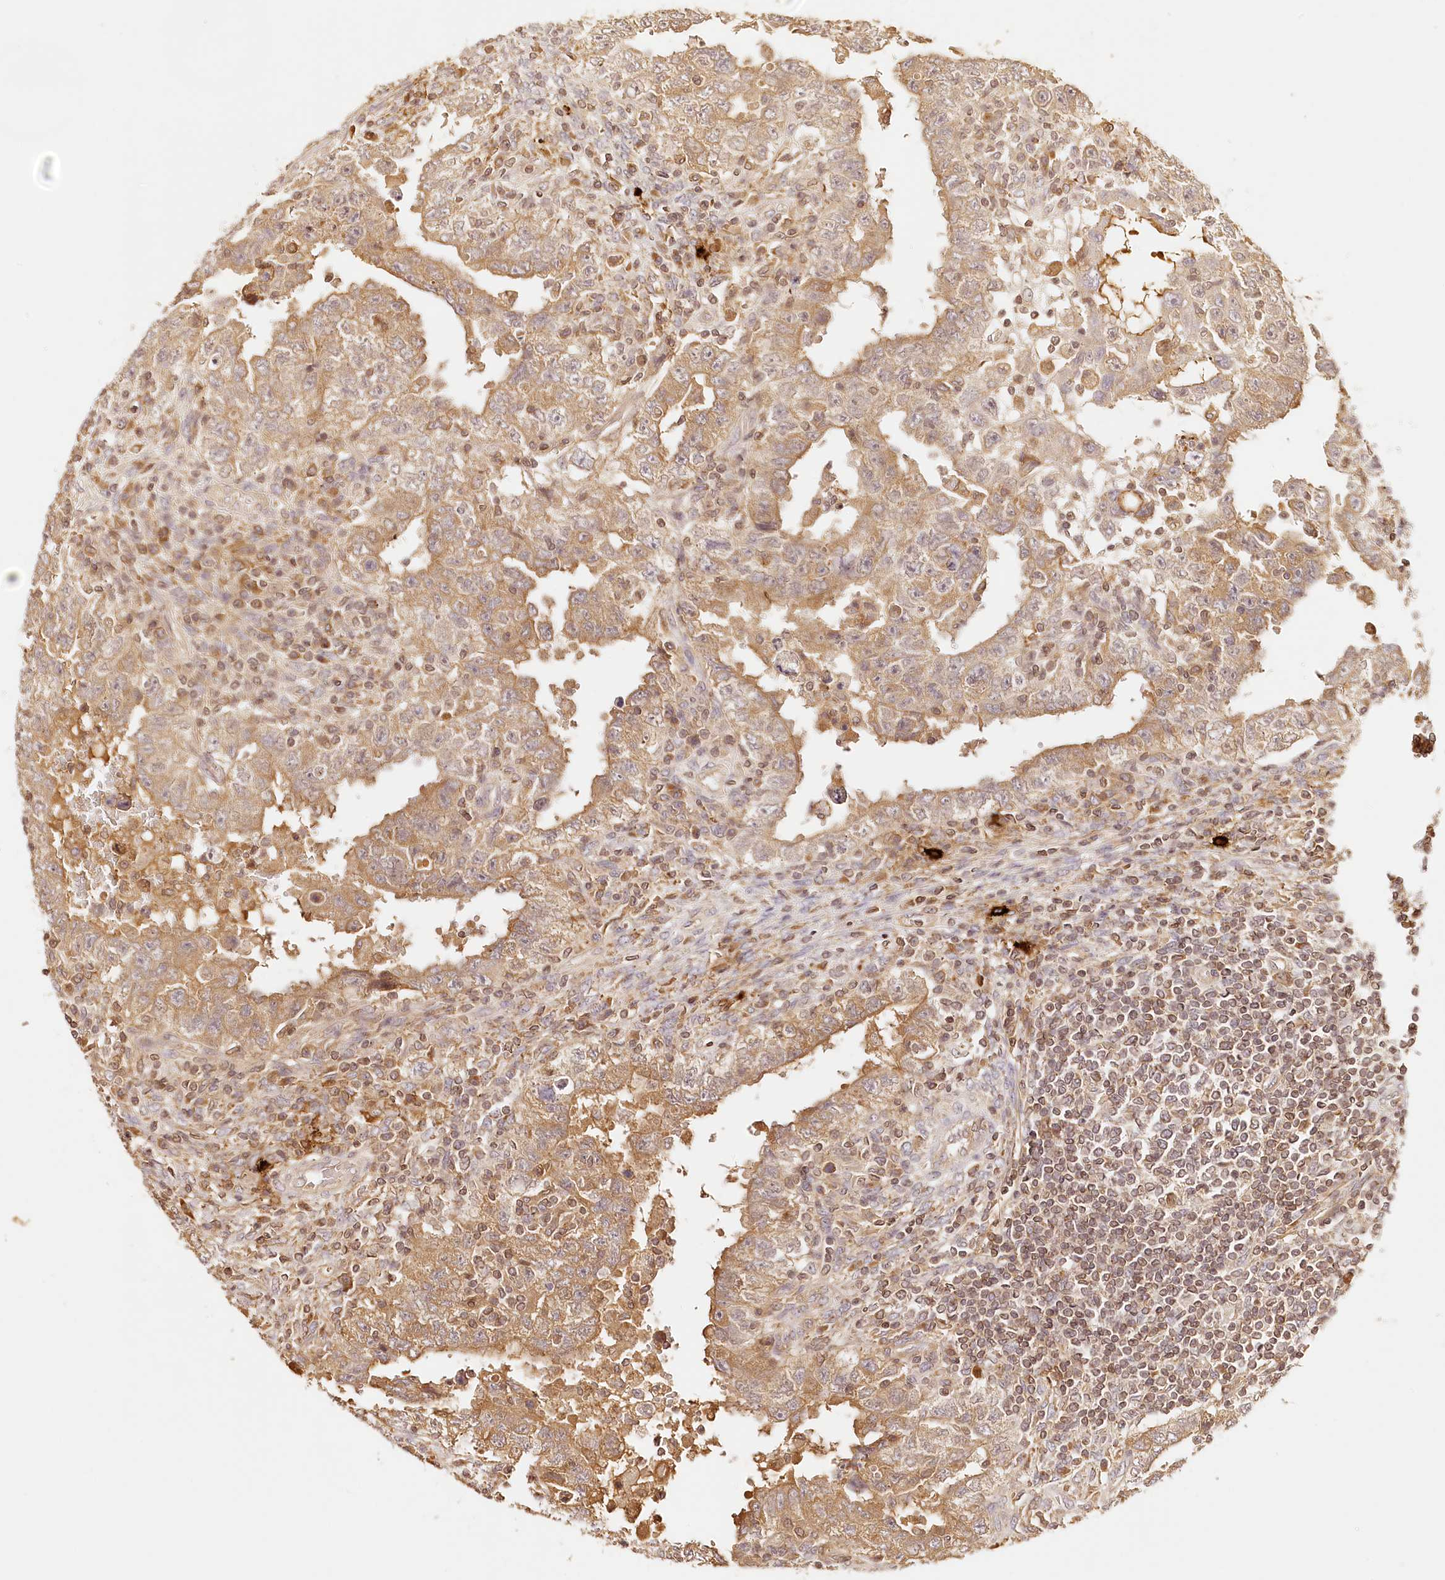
{"staining": {"intensity": "weak", "quantity": "<25%", "location": "cytoplasmic/membranous"}, "tissue": "testis cancer", "cell_type": "Tumor cells", "image_type": "cancer", "snomed": [{"axis": "morphology", "description": "Carcinoma, Embryonal, NOS"}, {"axis": "topography", "description": "Testis"}], "caption": "Immunohistochemistry photomicrograph of human testis cancer stained for a protein (brown), which exhibits no staining in tumor cells.", "gene": "SYNGR1", "patient": {"sex": "male", "age": 26}}